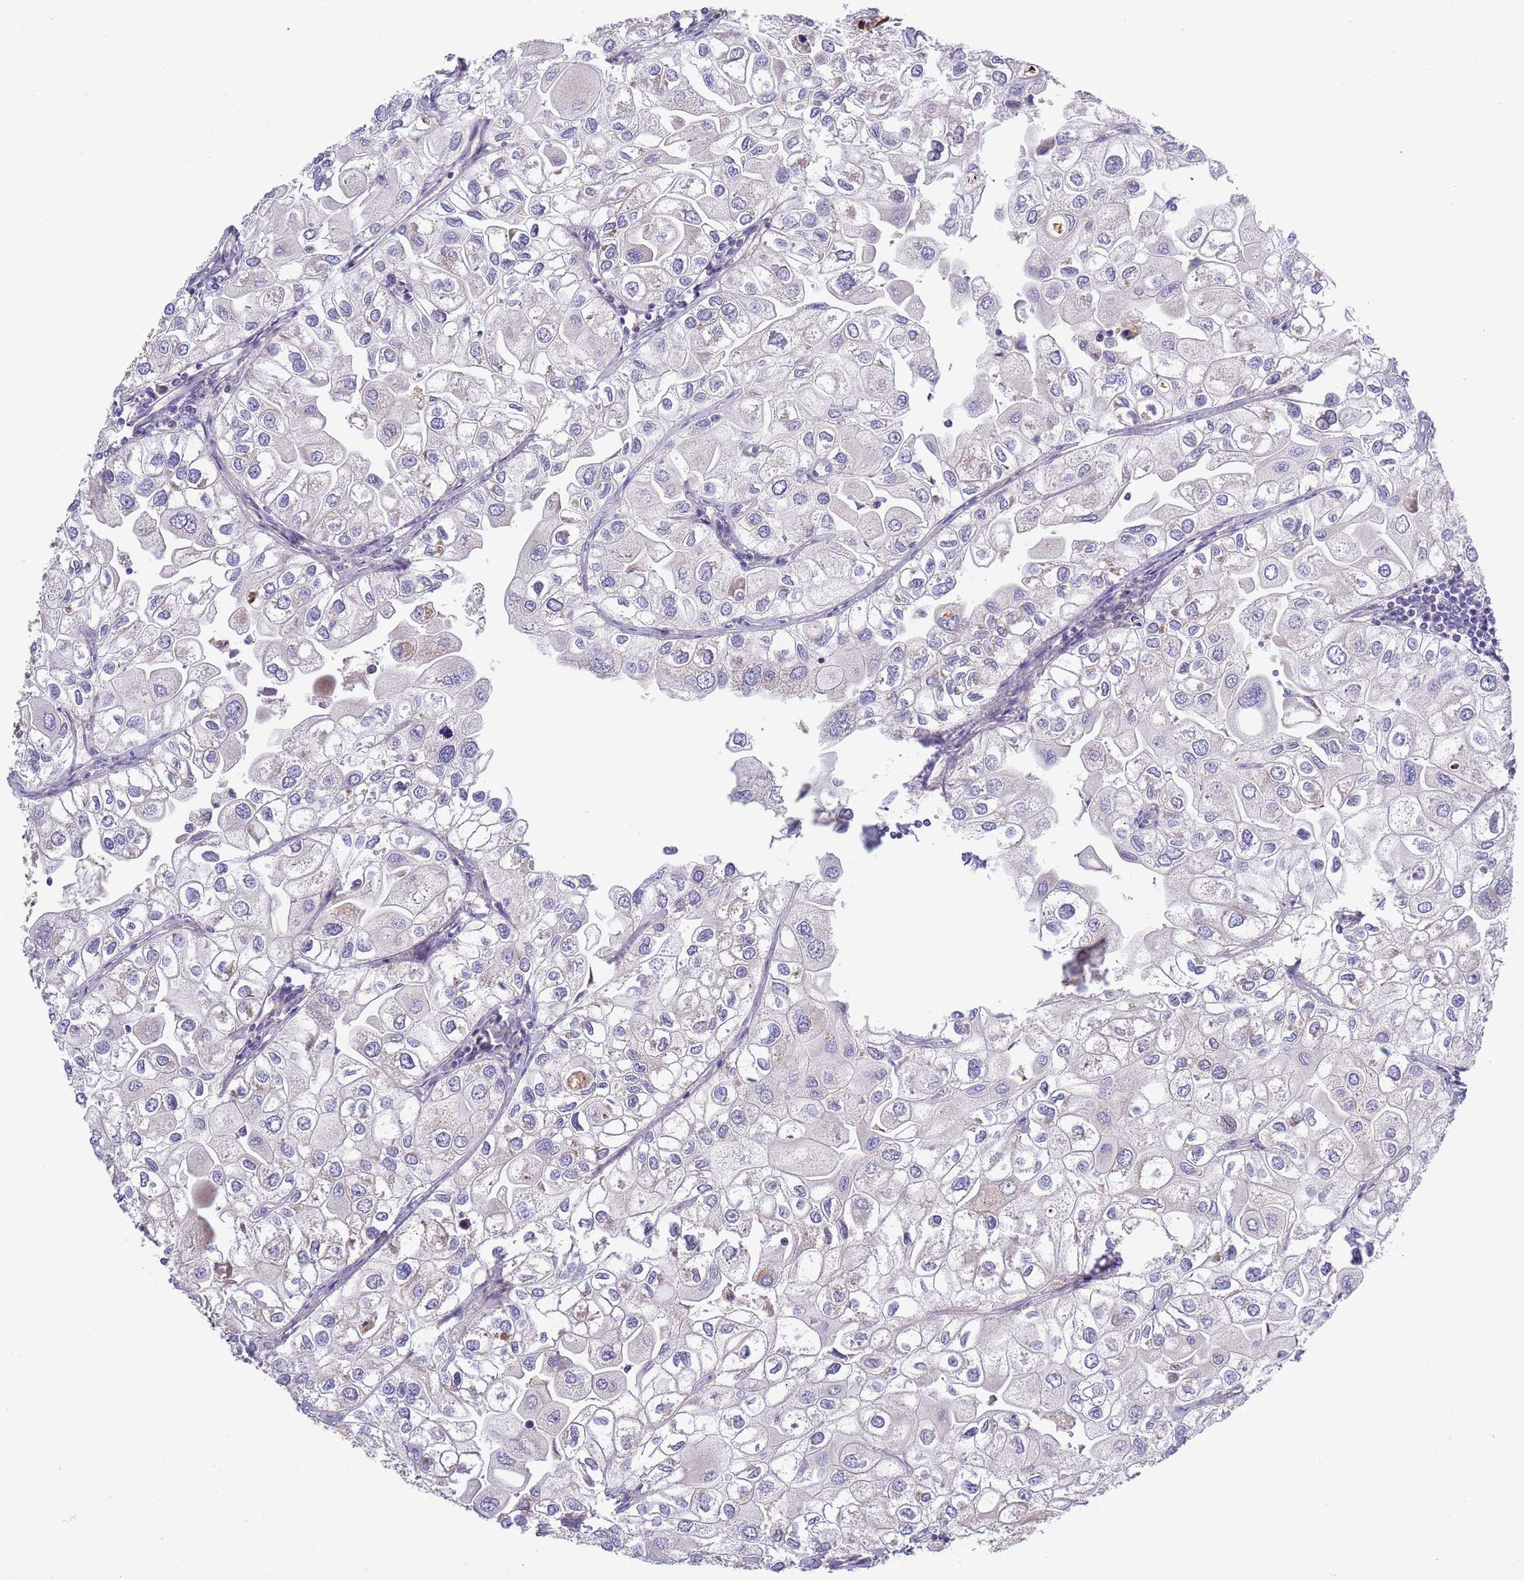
{"staining": {"intensity": "negative", "quantity": "none", "location": "none"}, "tissue": "urothelial cancer", "cell_type": "Tumor cells", "image_type": "cancer", "snomed": [{"axis": "morphology", "description": "Urothelial carcinoma, High grade"}, {"axis": "topography", "description": "Urinary bladder"}], "caption": "Tumor cells show no significant expression in urothelial cancer. (Stains: DAB (3,3'-diaminobenzidine) immunohistochemistry (IHC) with hematoxylin counter stain, Microscopy: brightfield microscopy at high magnification).", "gene": "TBX10", "patient": {"sex": "male", "age": 64}}